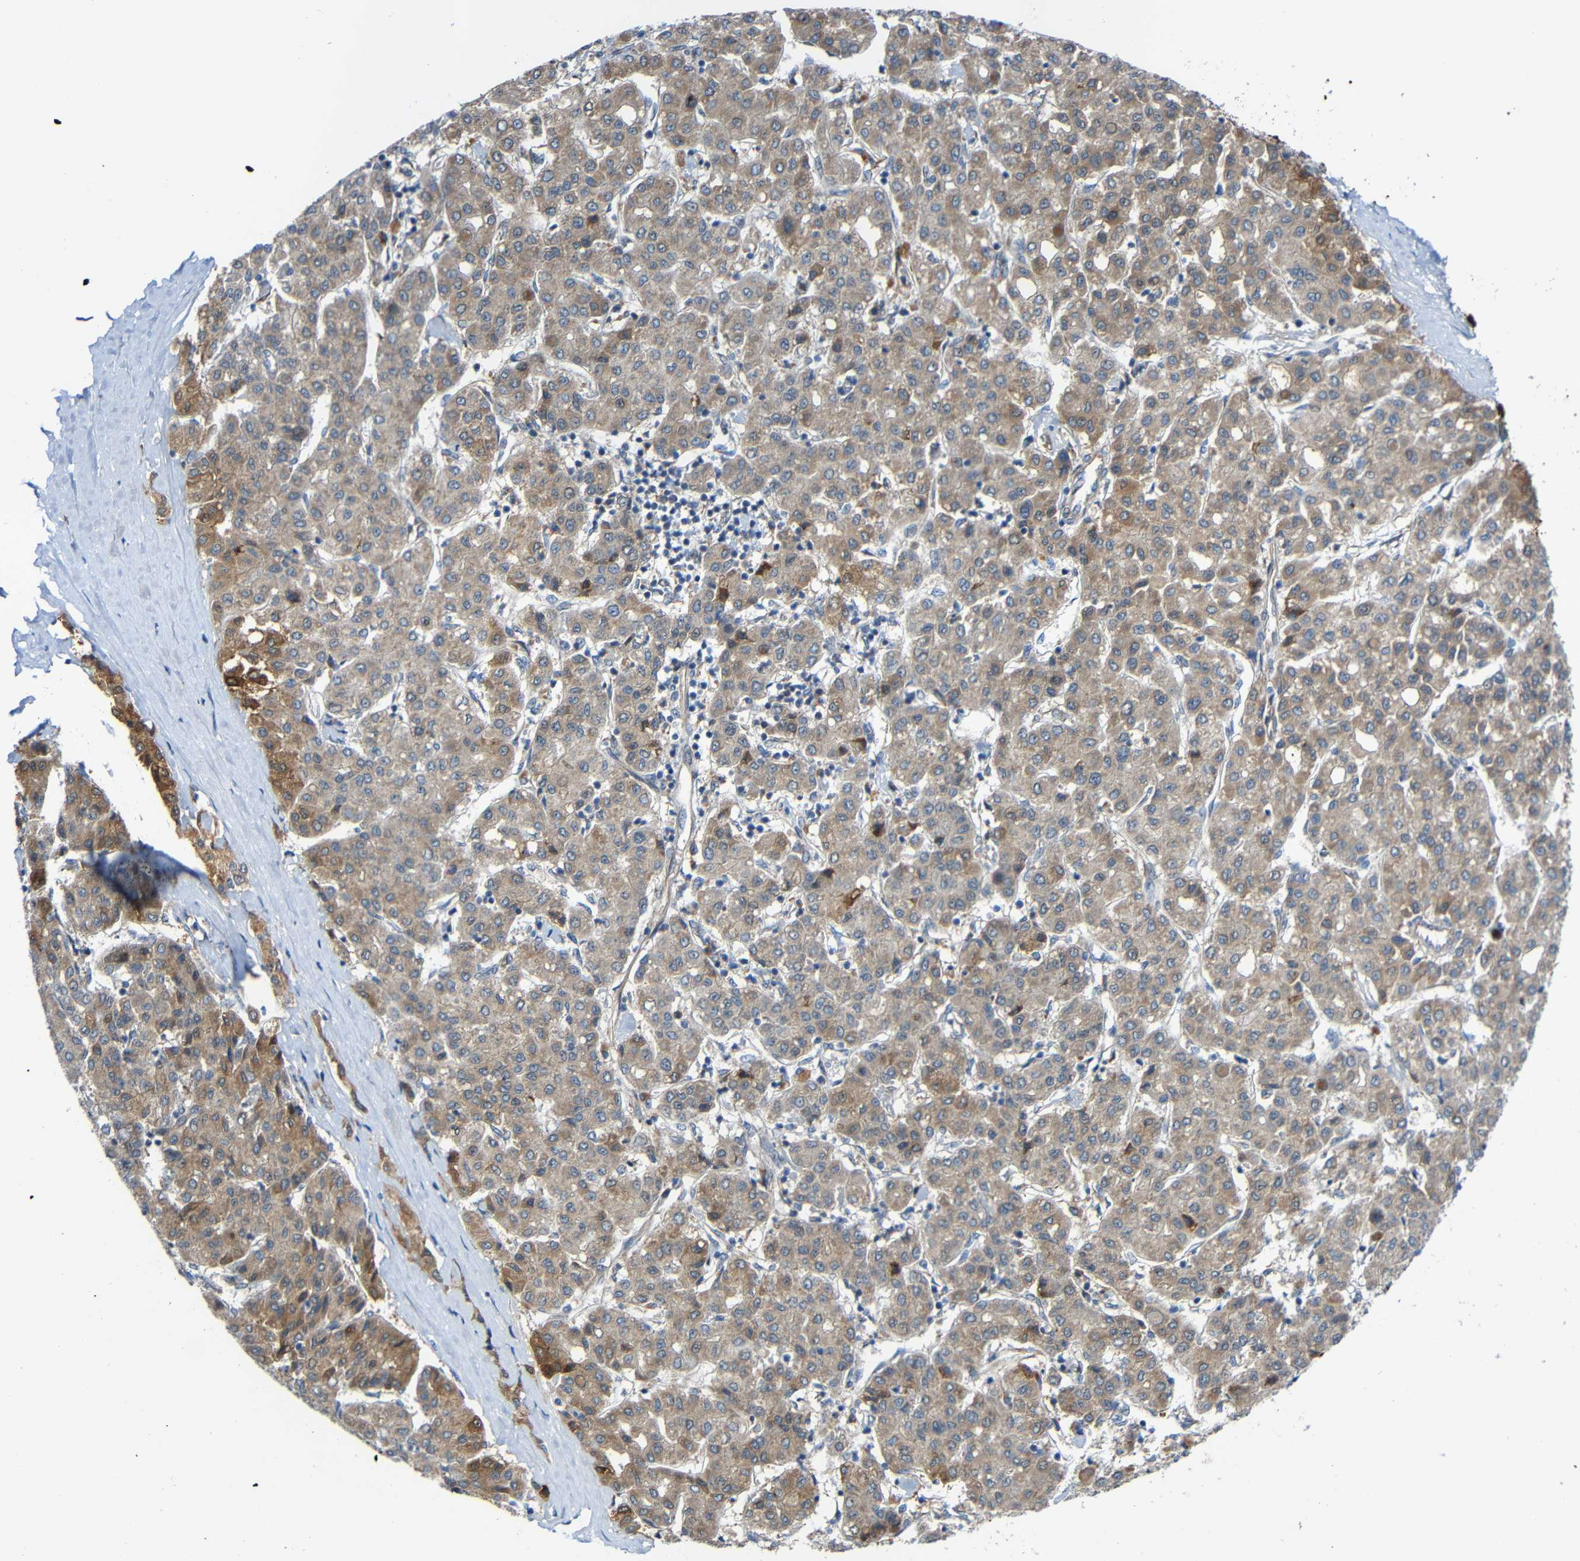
{"staining": {"intensity": "moderate", "quantity": ">75%", "location": "cytoplasmic/membranous"}, "tissue": "liver cancer", "cell_type": "Tumor cells", "image_type": "cancer", "snomed": [{"axis": "morphology", "description": "Carcinoma, Hepatocellular, NOS"}, {"axis": "topography", "description": "Liver"}], "caption": "DAB (3,3'-diaminobenzidine) immunohistochemical staining of liver cancer (hepatocellular carcinoma) demonstrates moderate cytoplasmic/membranous protein staining in about >75% of tumor cells. The staining was performed using DAB to visualize the protein expression in brown, while the nuclei were stained in blue with hematoxylin (Magnification: 20x).", "gene": "TMEM25", "patient": {"sex": "male", "age": 65}}